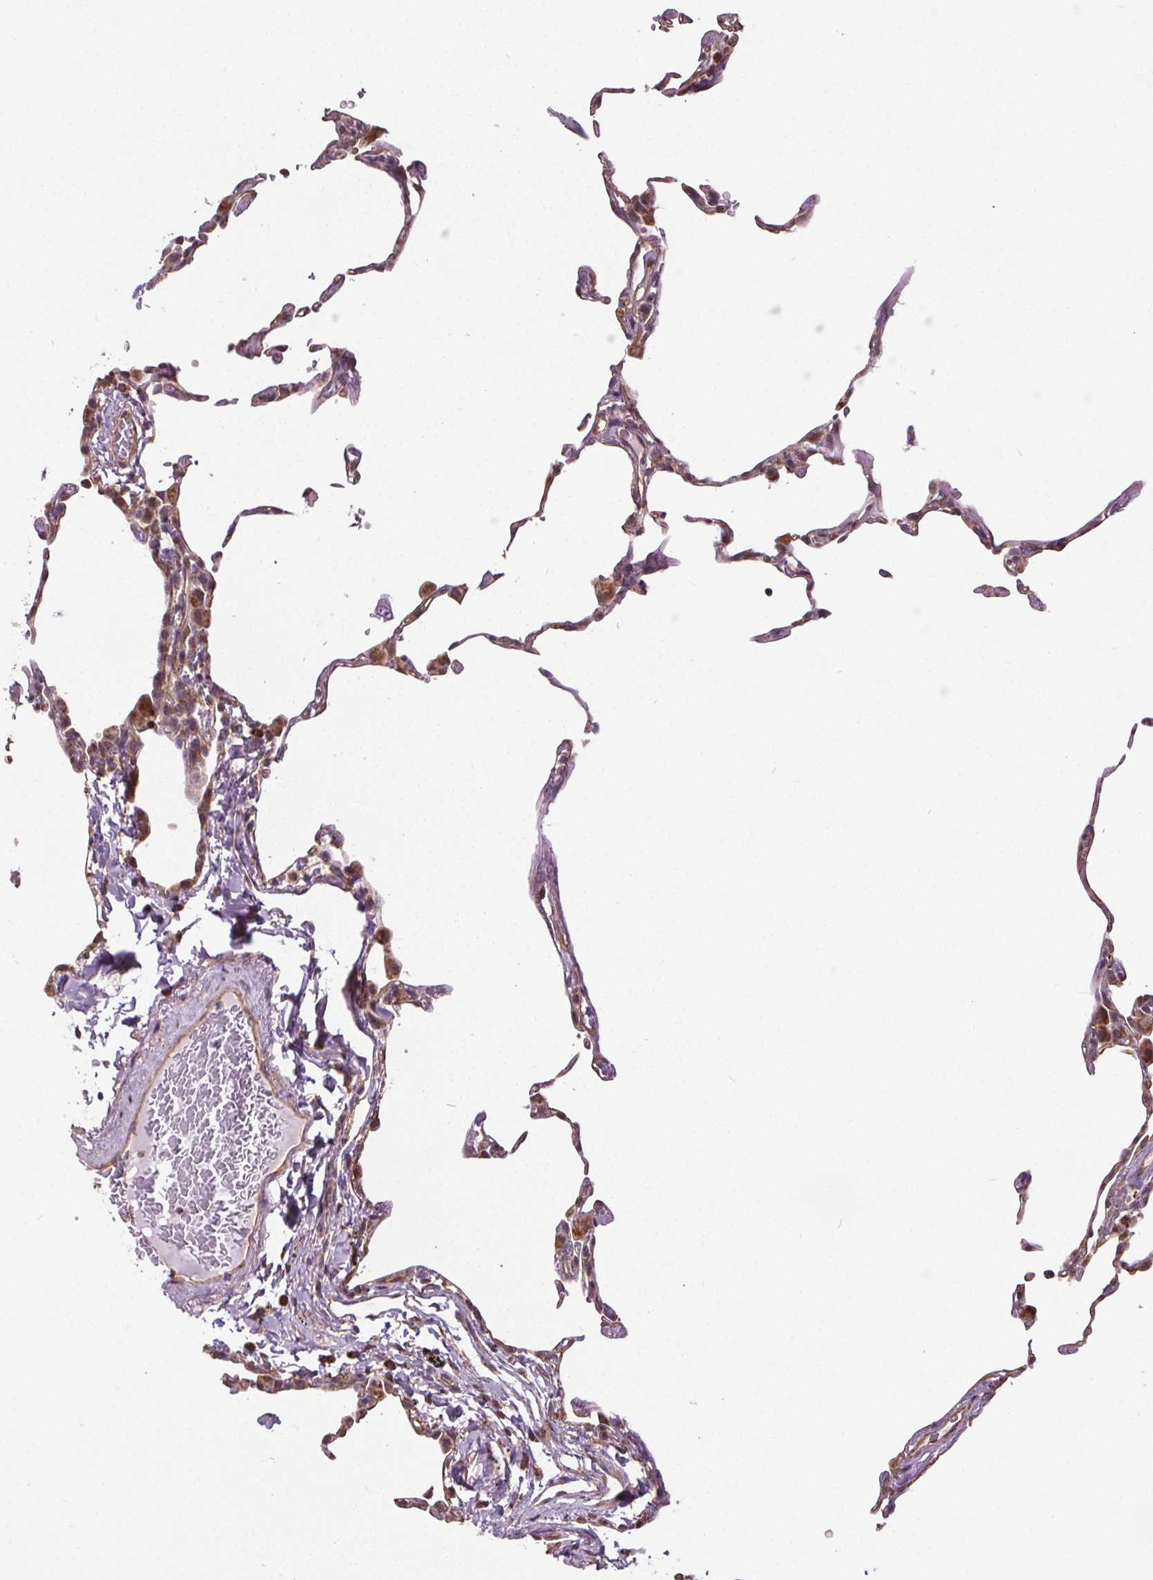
{"staining": {"intensity": "moderate", "quantity": "<25%", "location": "cytoplasmic/membranous"}, "tissue": "lung", "cell_type": "Alveolar cells", "image_type": "normal", "snomed": [{"axis": "morphology", "description": "Normal tissue, NOS"}, {"axis": "topography", "description": "Lung"}], "caption": "This histopathology image reveals IHC staining of normal human lung, with low moderate cytoplasmic/membranous positivity in approximately <25% of alveolar cells.", "gene": "ZNF548", "patient": {"sex": "female", "age": 57}}